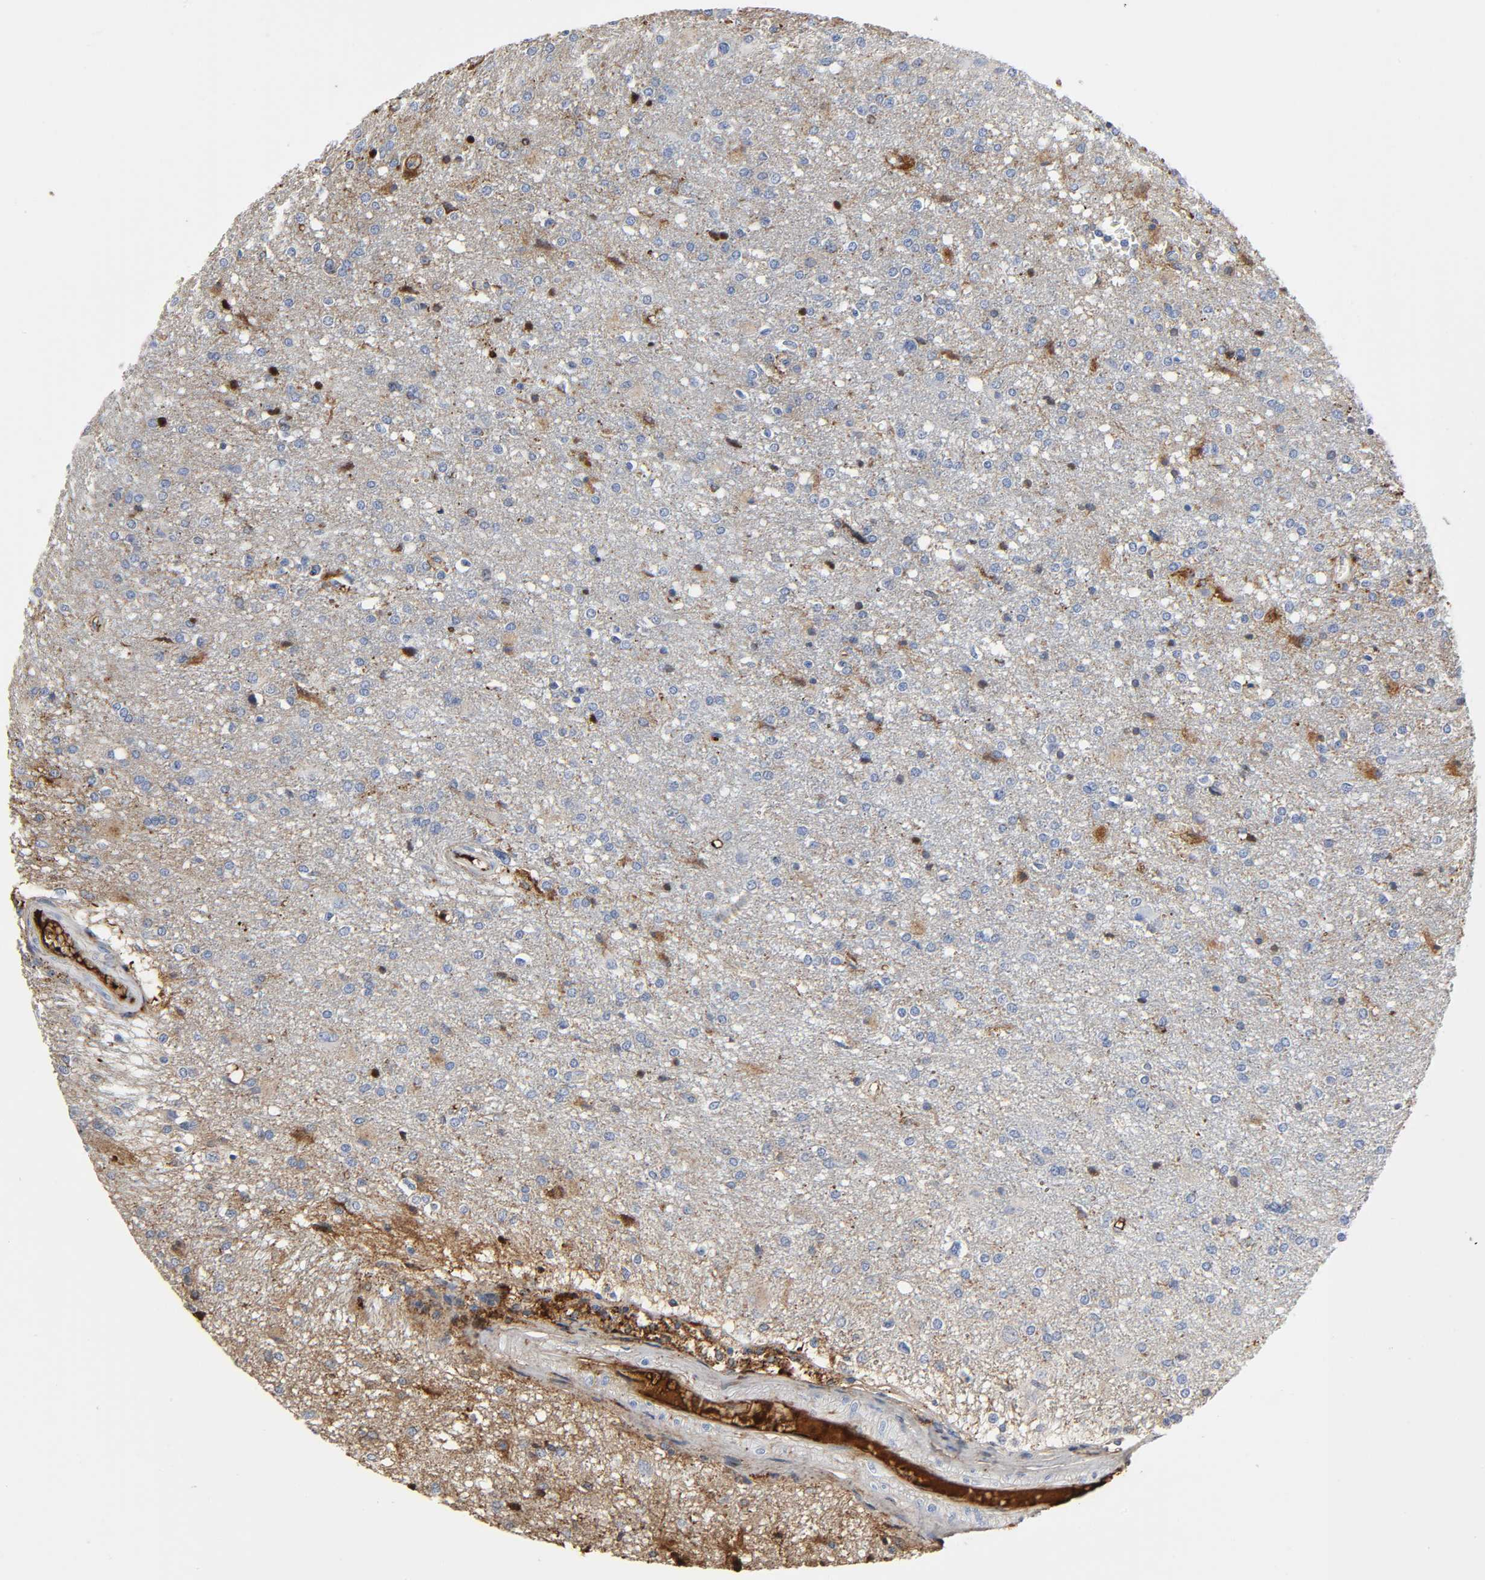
{"staining": {"intensity": "moderate", "quantity": "<25%", "location": "cytoplasmic/membranous"}, "tissue": "glioma", "cell_type": "Tumor cells", "image_type": "cancer", "snomed": [{"axis": "morphology", "description": "Glioma, malignant, High grade"}, {"axis": "topography", "description": "Cerebral cortex"}], "caption": "Immunohistochemical staining of human glioma demonstrates low levels of moderate cytoplasmic/membranous protein expression in approximately <25% of tumor cells.", "gene": "C3", "patient": {"sex": "male", "age": 76}}